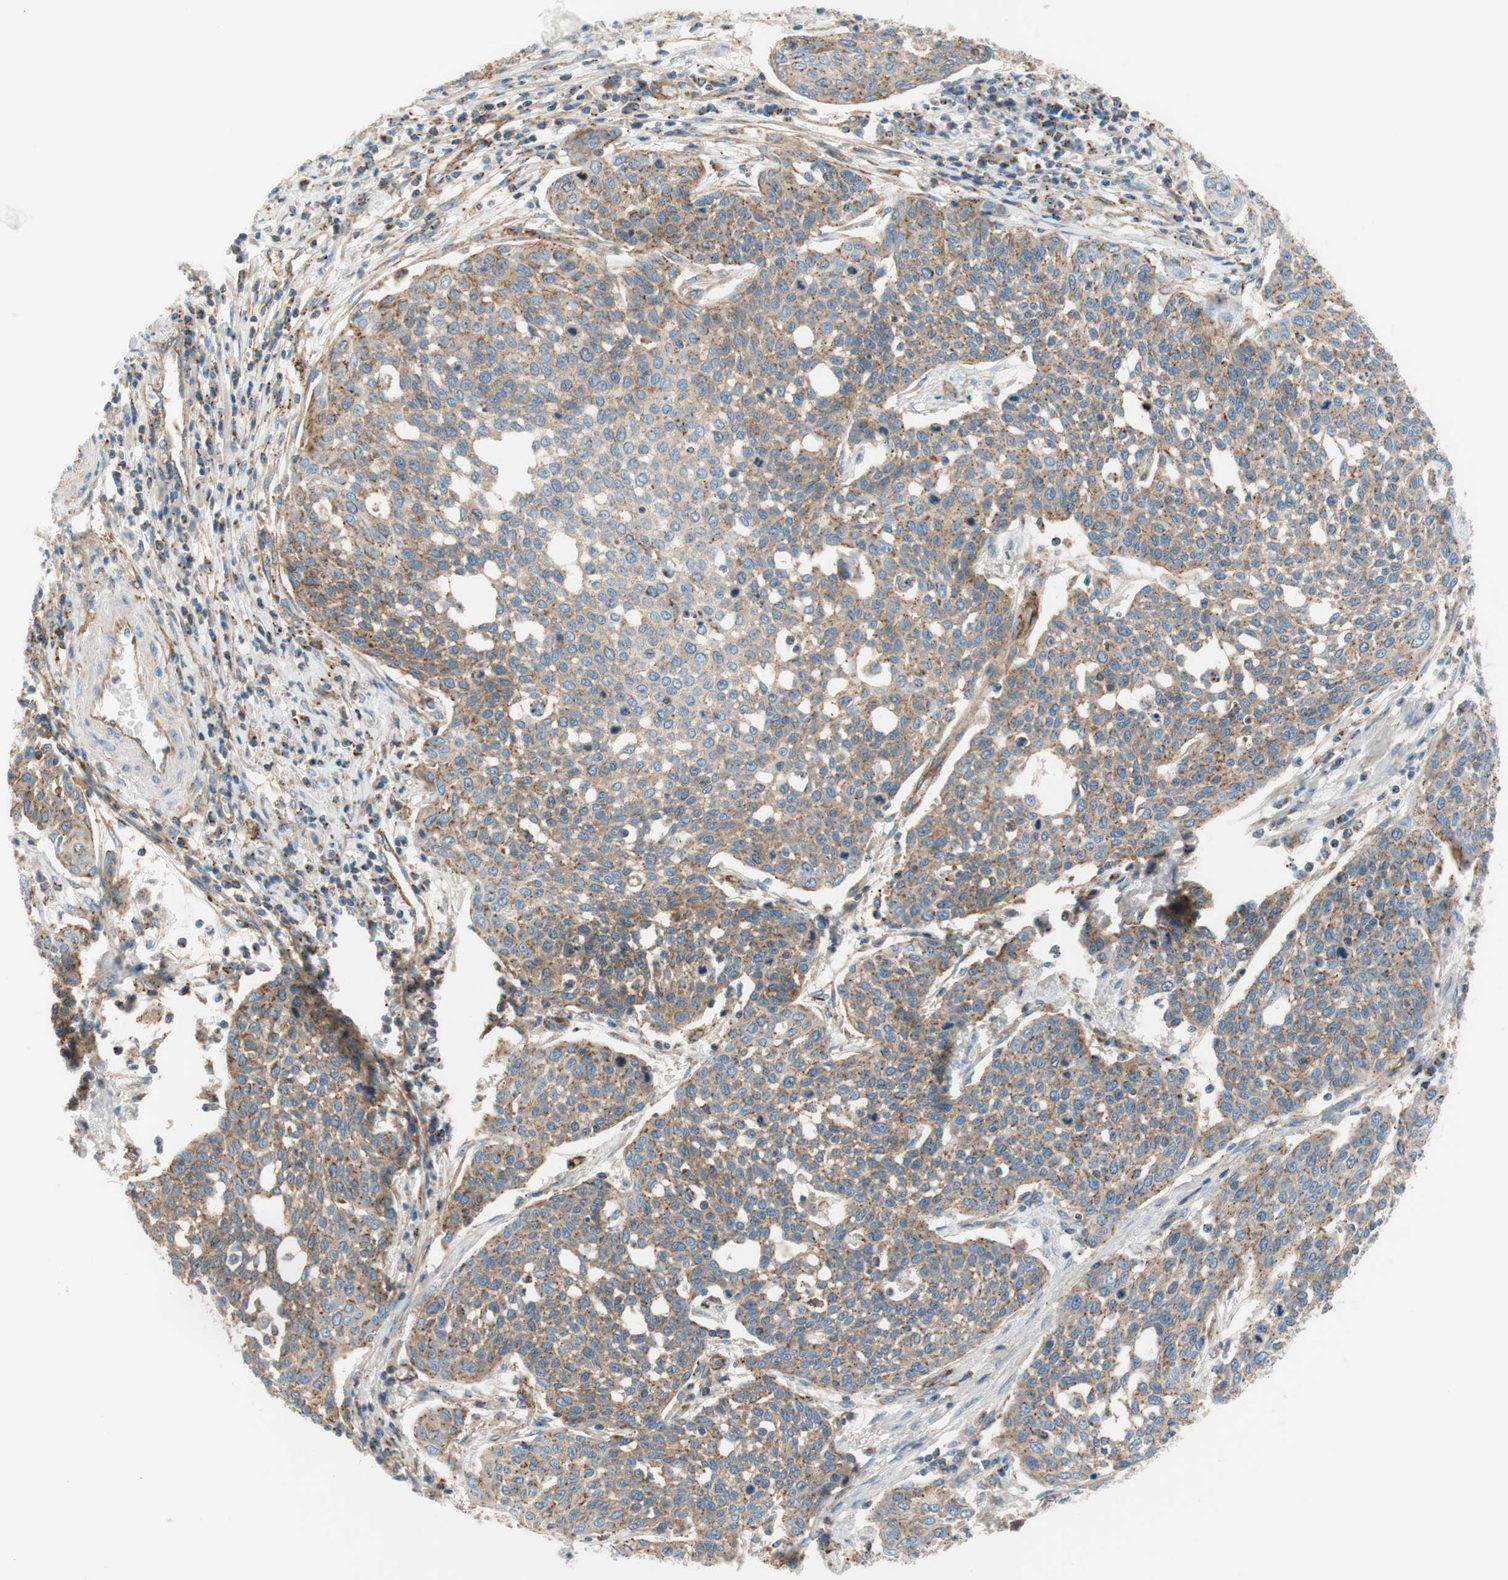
{"staining": {"intensity": "moderate", "quantity": ">75%", "location": "cytoplasmic/membranous"}, "tissue": "cervical cancer", "cell_type": "Tumor cells", "image_type": "cancer", "snomed": [{"axis": "morphology", "description": "Squamous cell carcinoma, NOS"}, {"axis": "topography", "description": "Cervix"}], "caption": "High-magnification brightfield microscopy of squamous cell carcinoma (cervical) stained with DAB (3,3'-diaminobenzidine) (brown) and counterstained with hematoxylin (blue). tumor cells exhibit moderate cytoplasmic/membranous expression is present in approximately>75% of cells. (brown staining indicates protein expression, while blue staining denotes nuclei).", "gene": "VPS26A", "patient": {"sex": "female", "age": 34}}